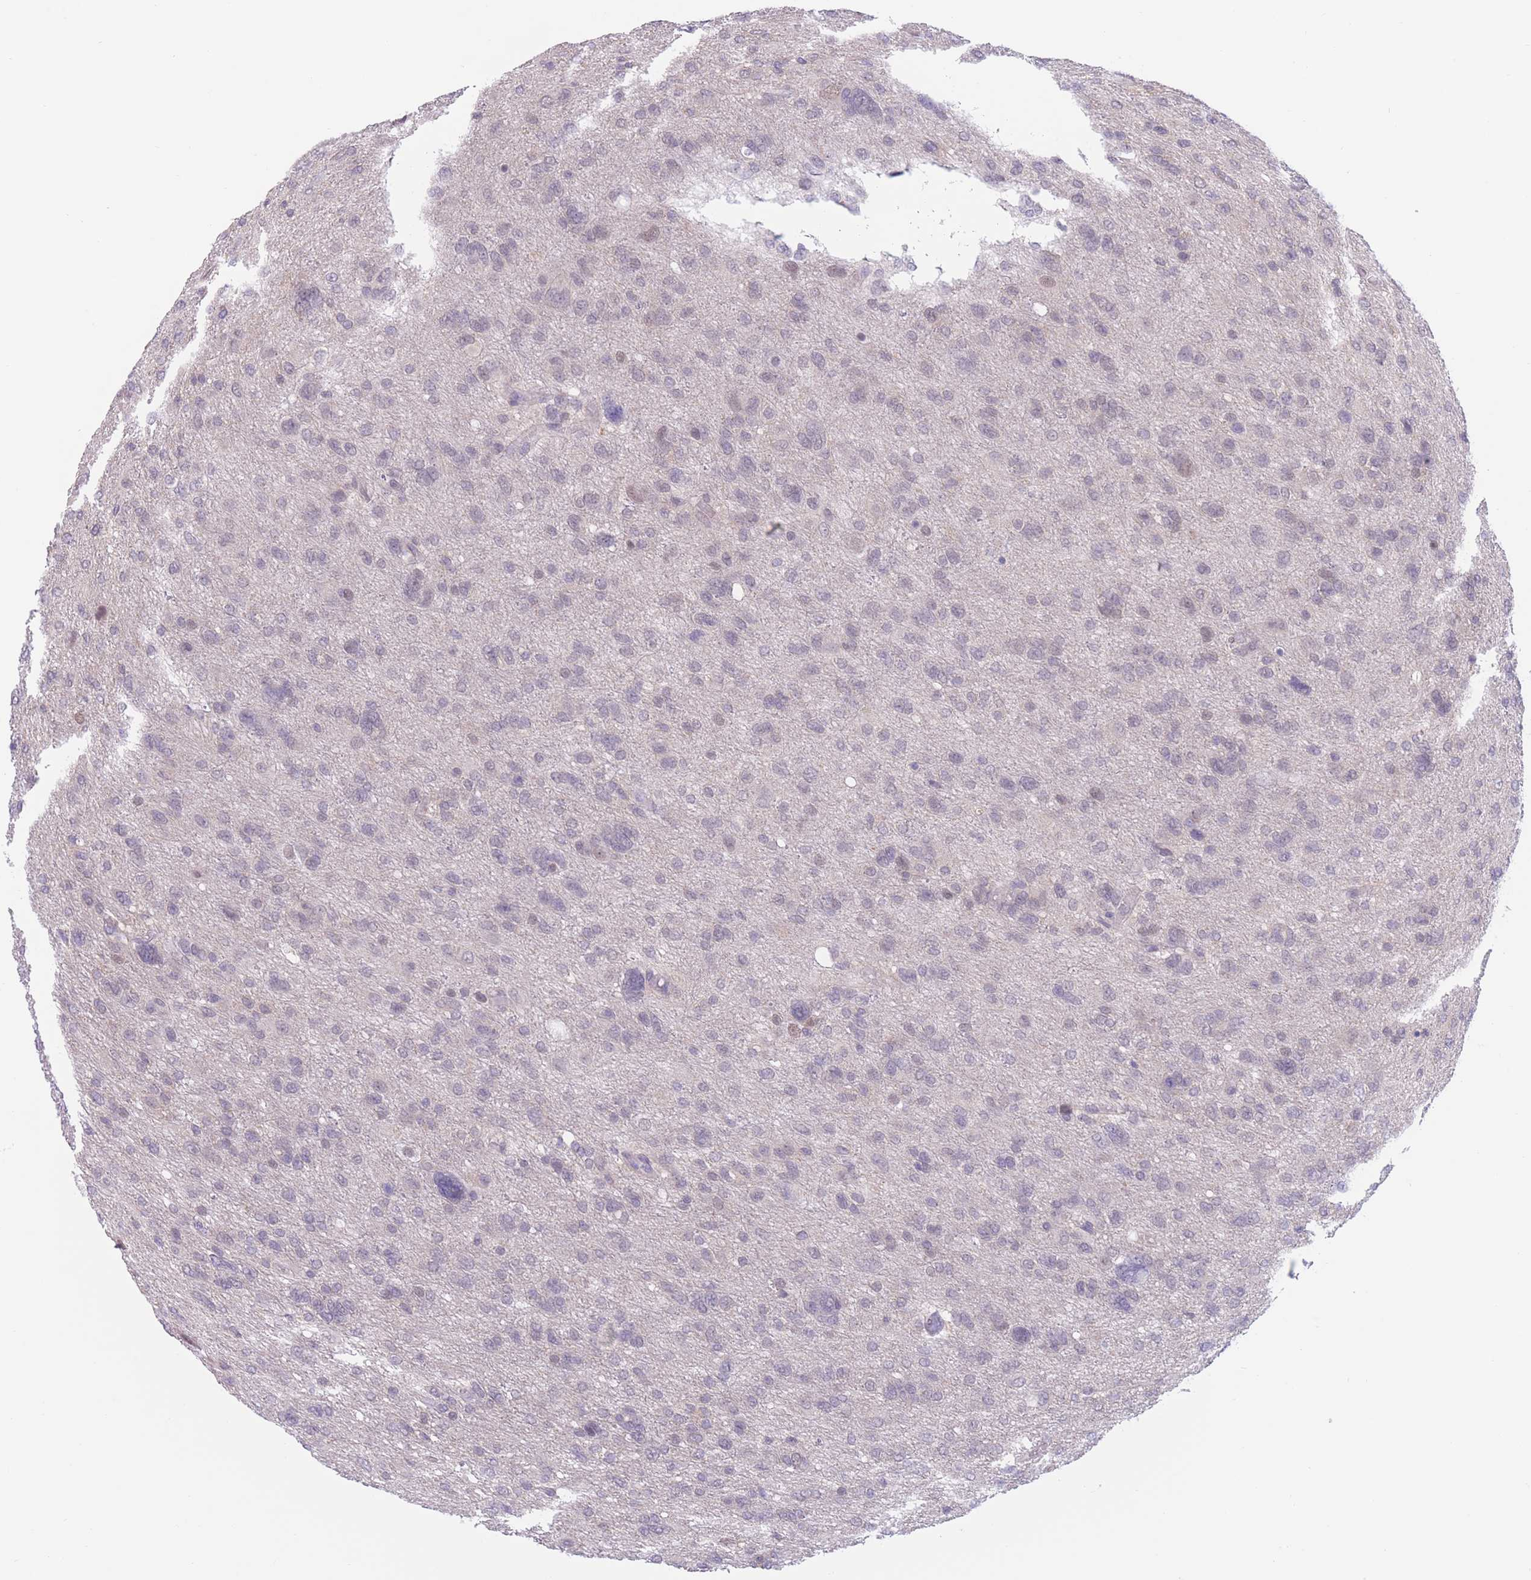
{"staining": {"intensity": "negative", "quantity": "none", "location": "none"}, "tissue": "glioma", "cell_type": "Tumor cells", "image_type": "cancer", "snomed": [{"axis": "morphology", "description": "Glioma, malignant, High grade"}, {"axis": "topography", "description": "Brain"}], "caption": "Image shows no protein expression in tumor cells of glioma tissue. Brightfield microscopy of immunohistochemistry (IHC) stained with DAB (brown) and hematoxylin (blue), captured at high magnification.", "gene": "PODXL", "patient": {"sex": "female", "age": 59}}